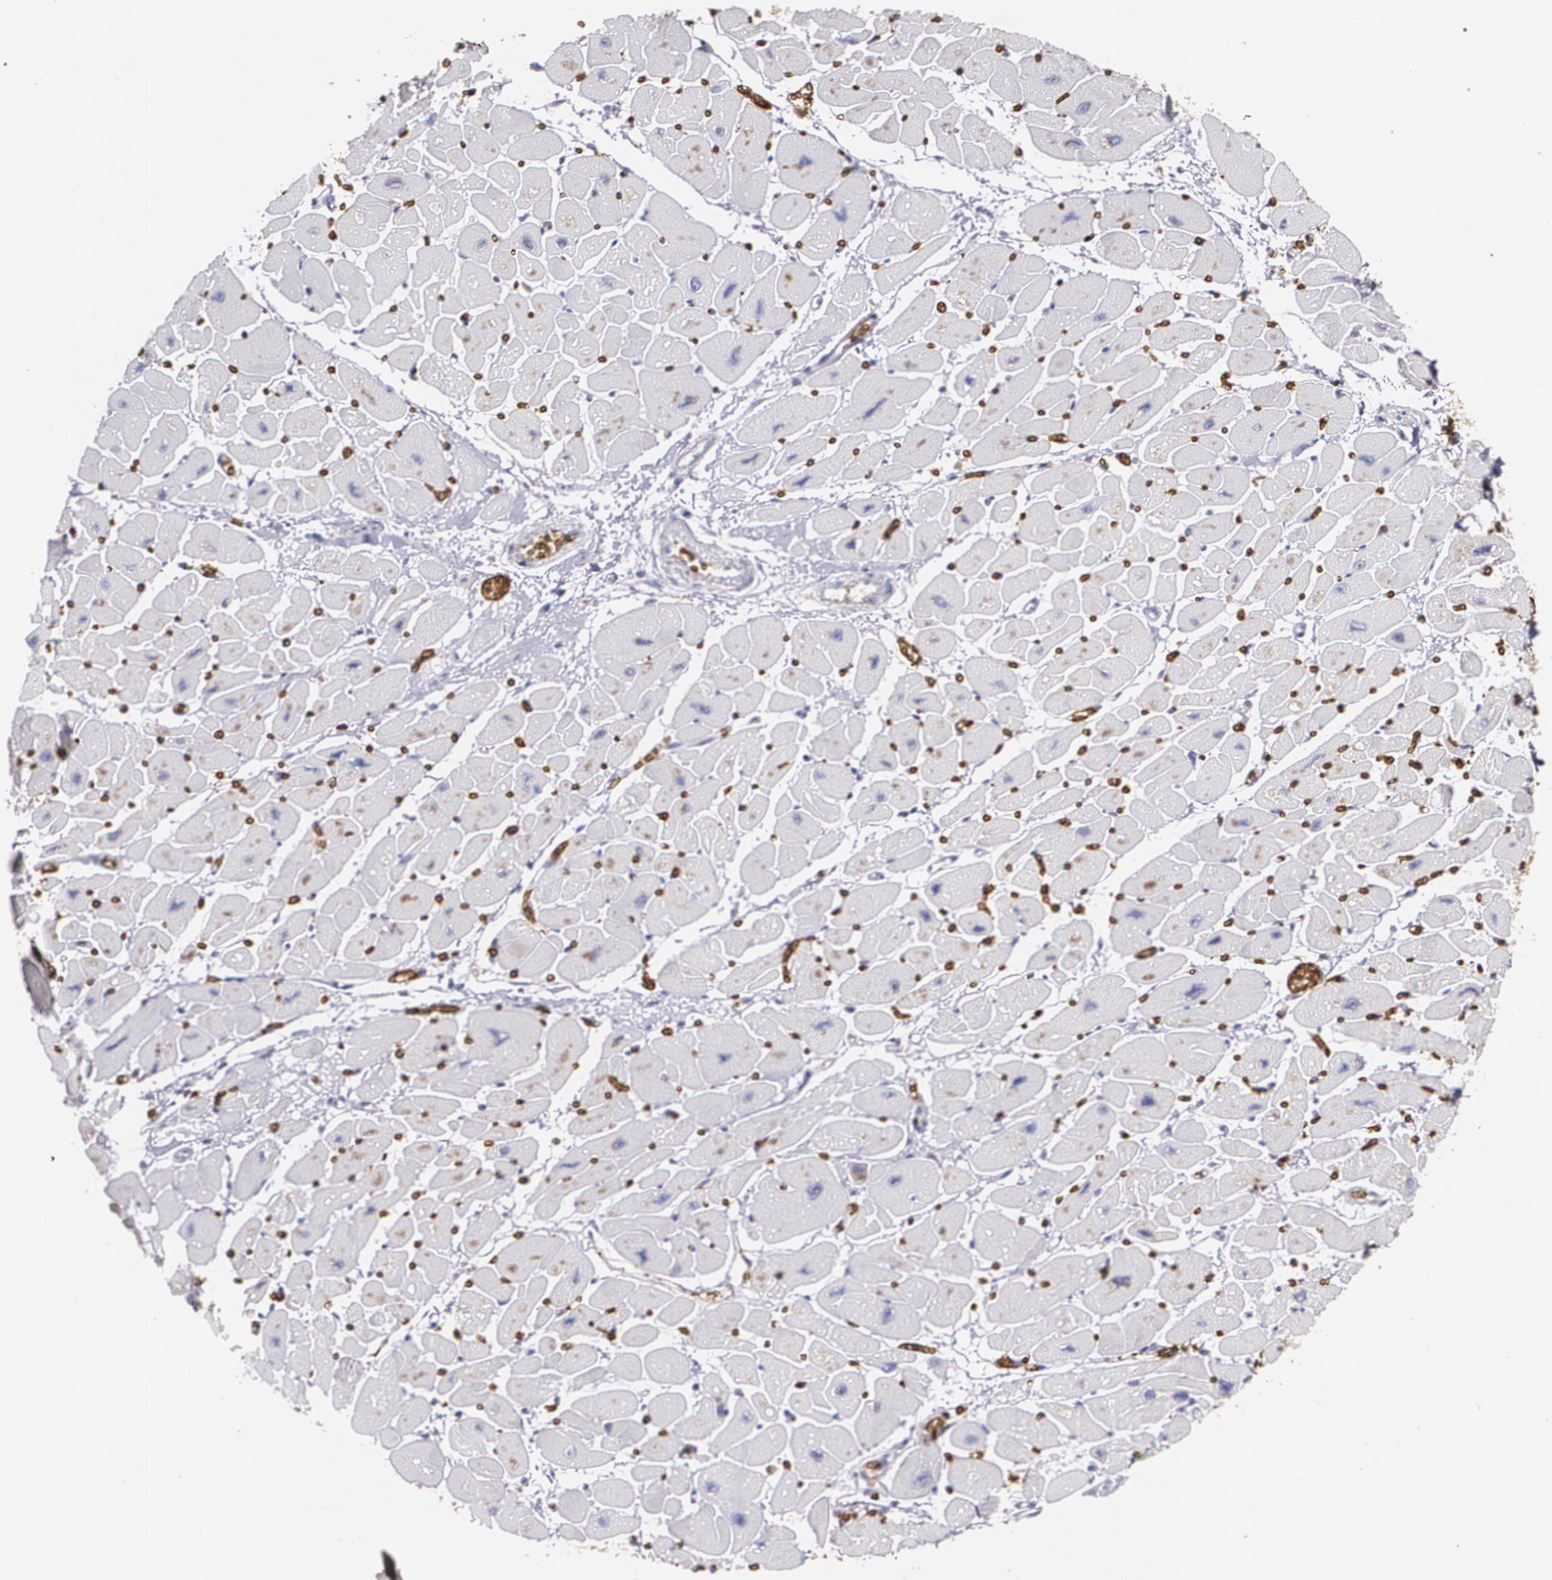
{"staining": {"intensity": "negative", "quantity": "none", "location": "none"}, "tissue": "heart muscle", "cell_type": "Cardiomyocytes", "image_type": "normal", "snomed": [{"axis": "morphology", "description": "Normal tissue, NOS"}, {"axis": "topography", "description": "Heart"}], "caption": "DAB immunohistochemical staining of normal heart muscle shows no significant staining in cardiomyocytes. (DAB immunohistochemistry visualized using brightfield microscopy, high magnification).", "gene": "SLC2A1", "patient": {"sex": "female", "age": 54}}